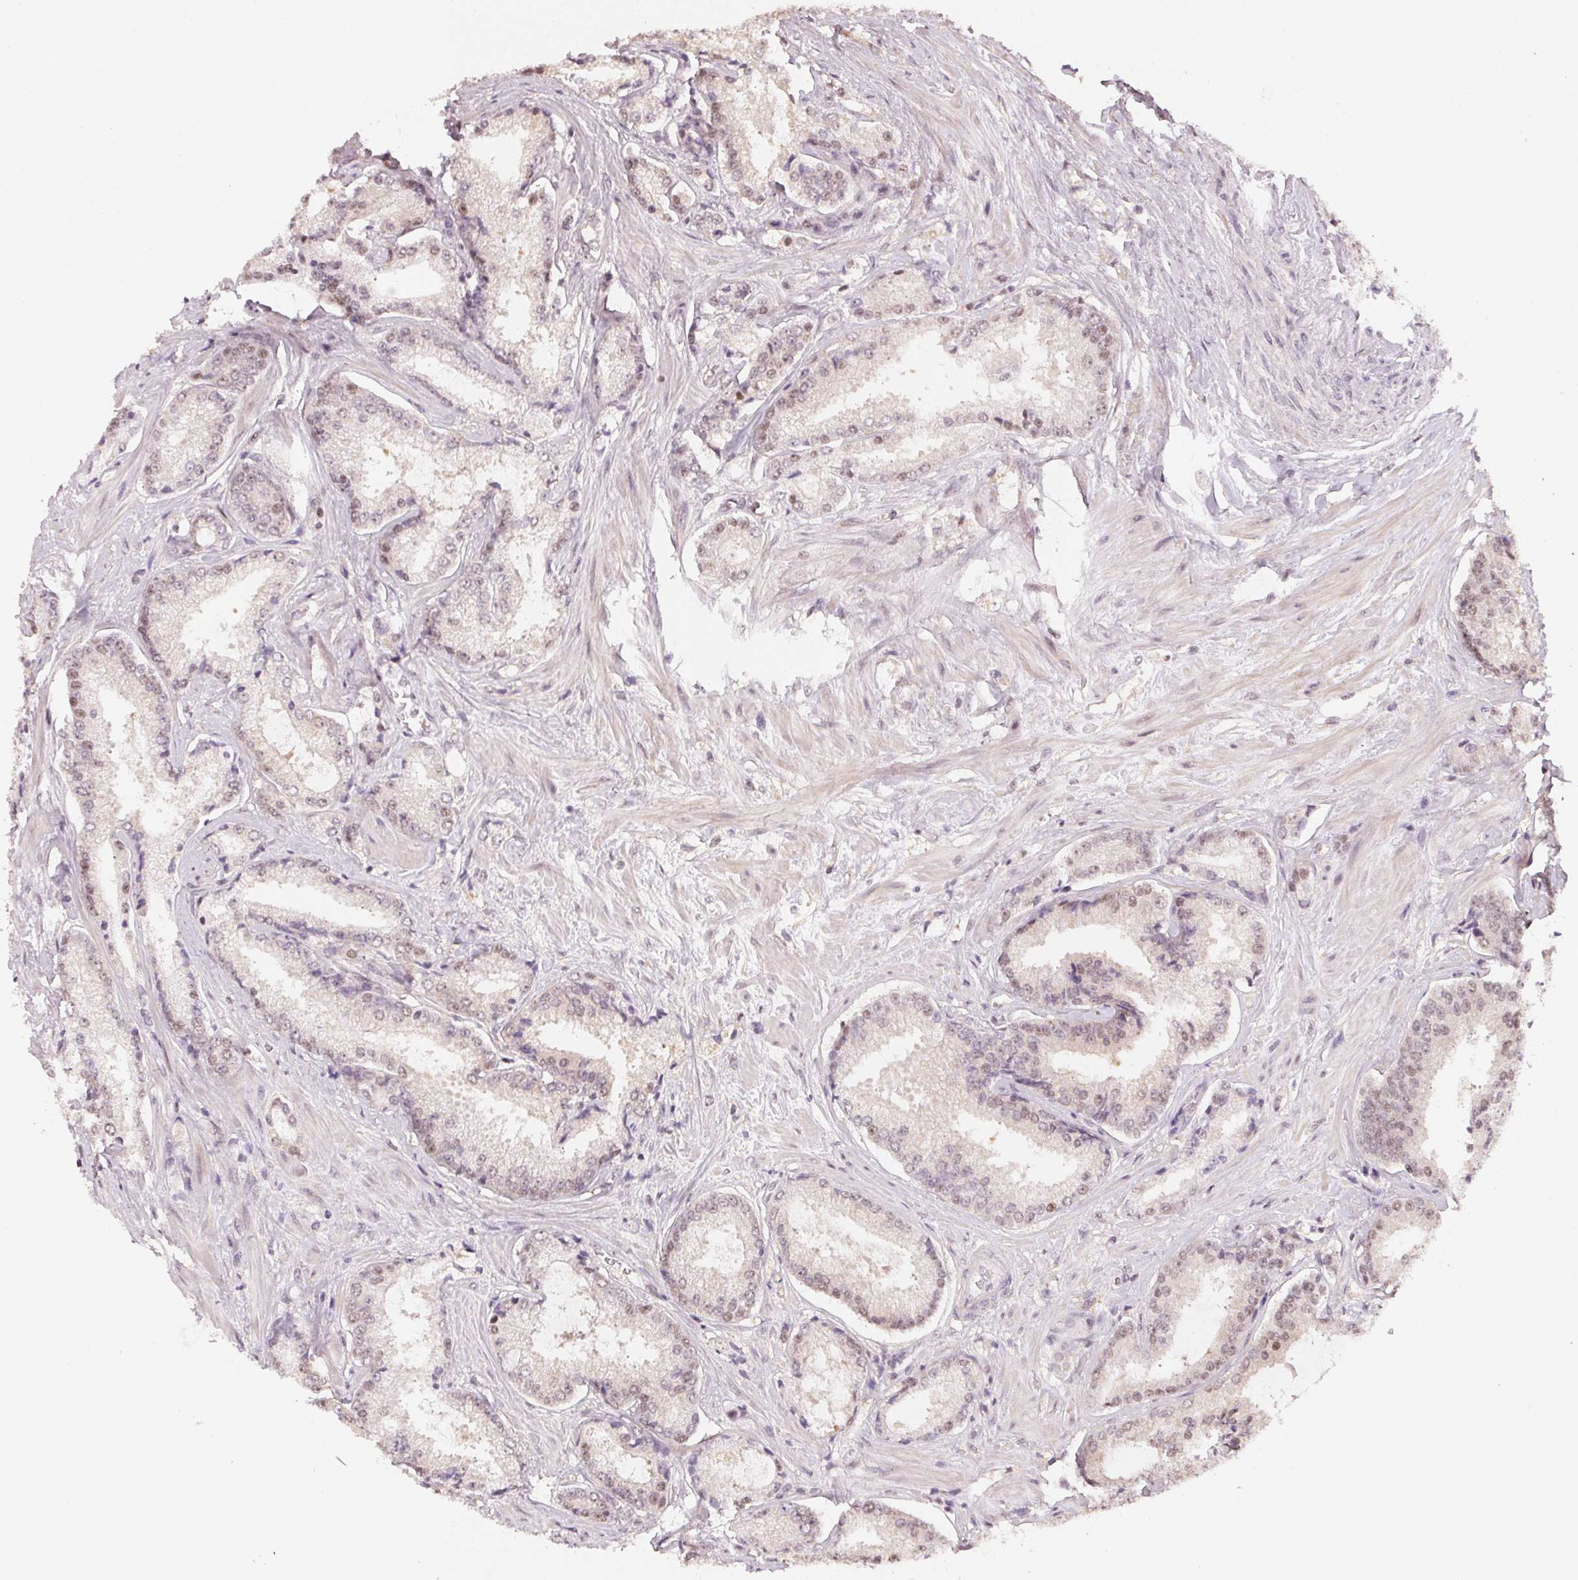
{"staining": {"intensity": "weak", "quantity": "<25%", "location": "nuclear"}, "tissue": "prostate cancer", "cell_type": "Tumor cells", "image_type": "cancer", "snomed": [{"axis": "morphology", "description": "Adenocarcinoma, Low grade"}, {"axis": "topography", "description": "Prostate"}], "caption": "An IHC photomicrograph of prostate cancer is shown. There is no staining in tumor cells of prostate cancer. (DAB (3,3'-diaminobenzidine) immunohistochemistry (IHC) visualized using brightfield microscopy, high magnification).", "gene": "KAT6A", "patient": {"sex": "male", "age": 56}}